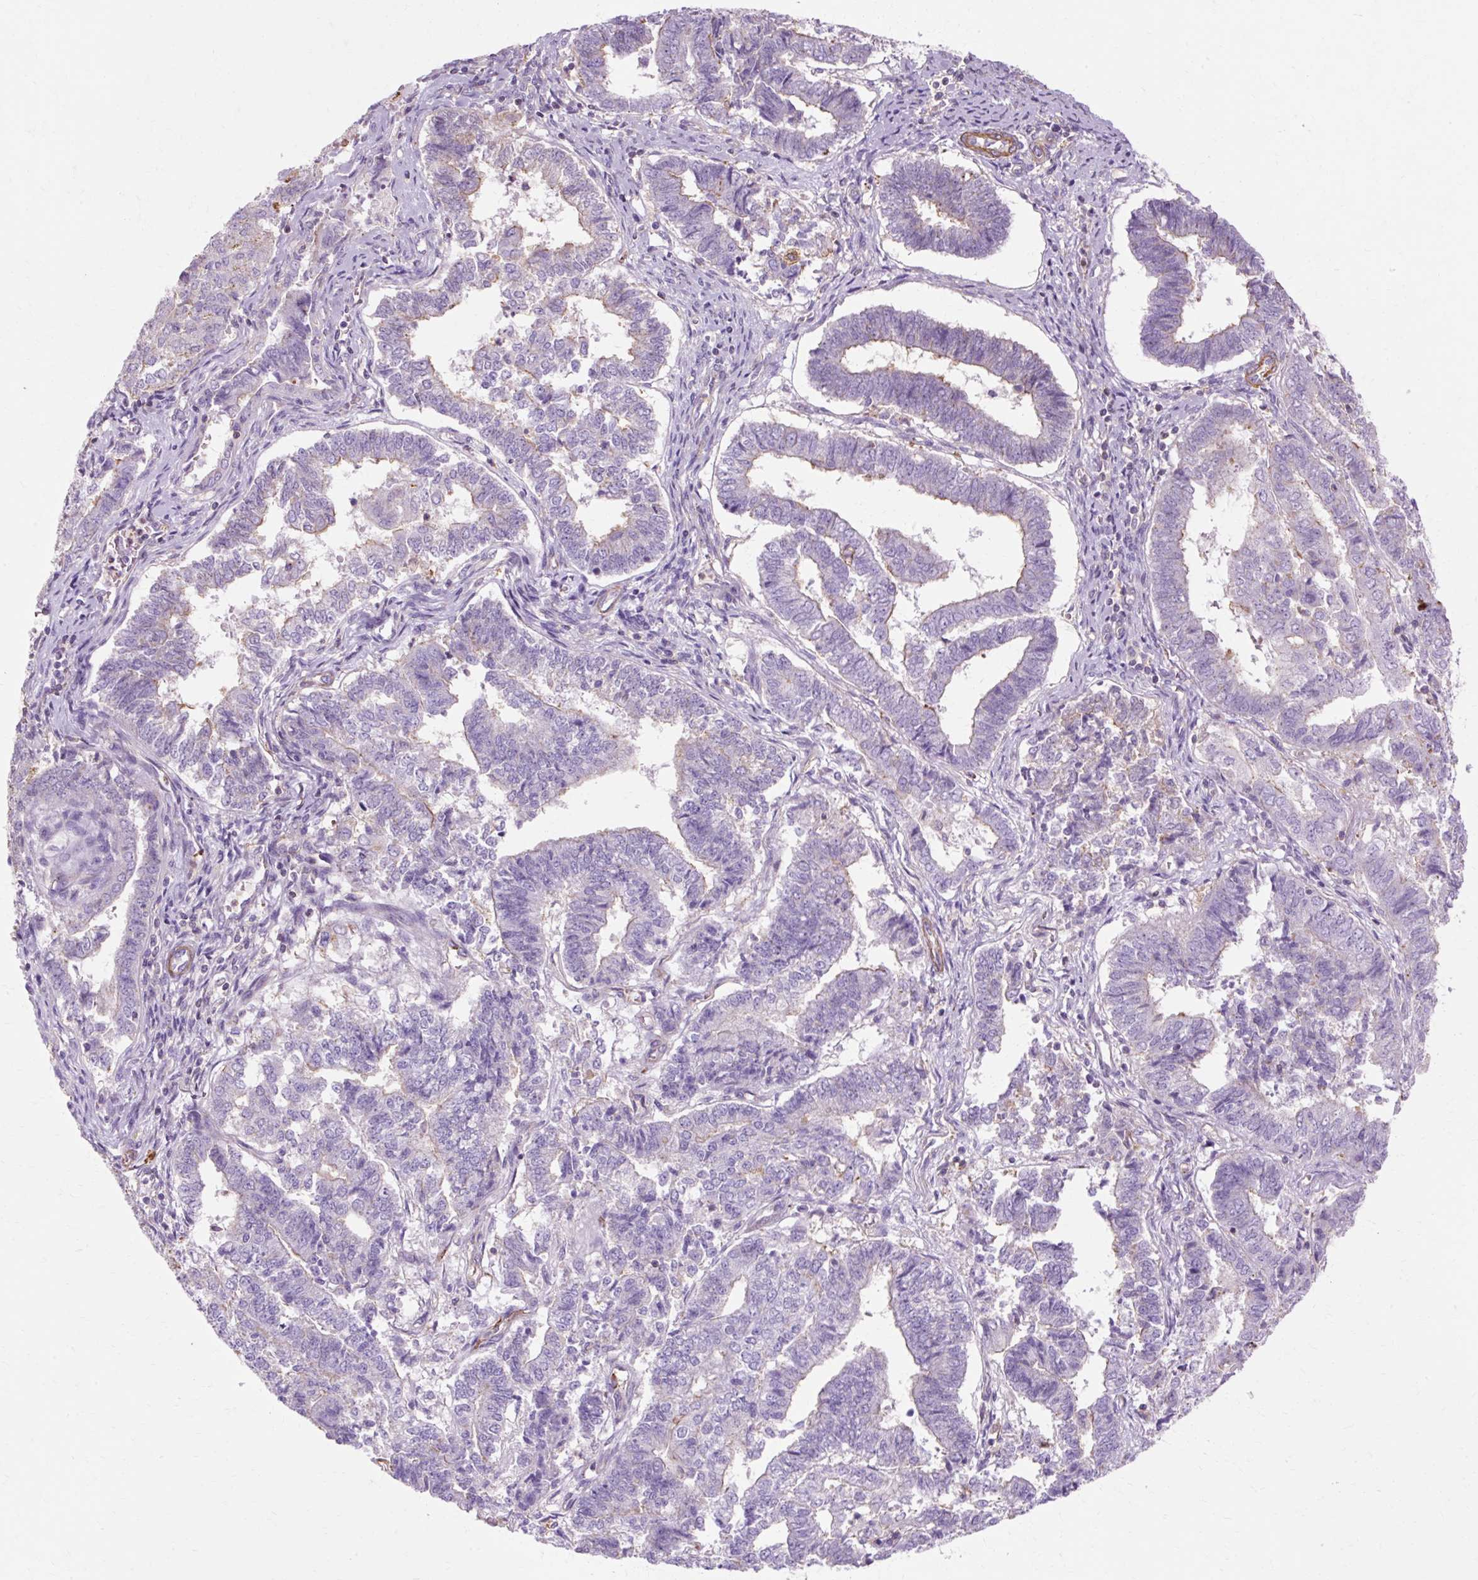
{"staining": {"intensity": "weak", "quantity": "<25%", "location": "cytoplasmic/membranous"}, "tissue": "endometrial cancer", "cell_type": "Tumor cells", "image_type": "cancer", "snomed": [{"axis": "morphology", "description": "Adenocarcinoma, NOS"}, {"axis": "topography", "description": "Endometrium"}], "caption": "Micrograph shows no significant protein positivity in tumor cells of adenocarcinoma (endometrial). (Immunohistochemistry, brightfield microscopy, high magnification).", "gene": "TBC1D2B", "patient": {"sex": "female", "age": 72}}